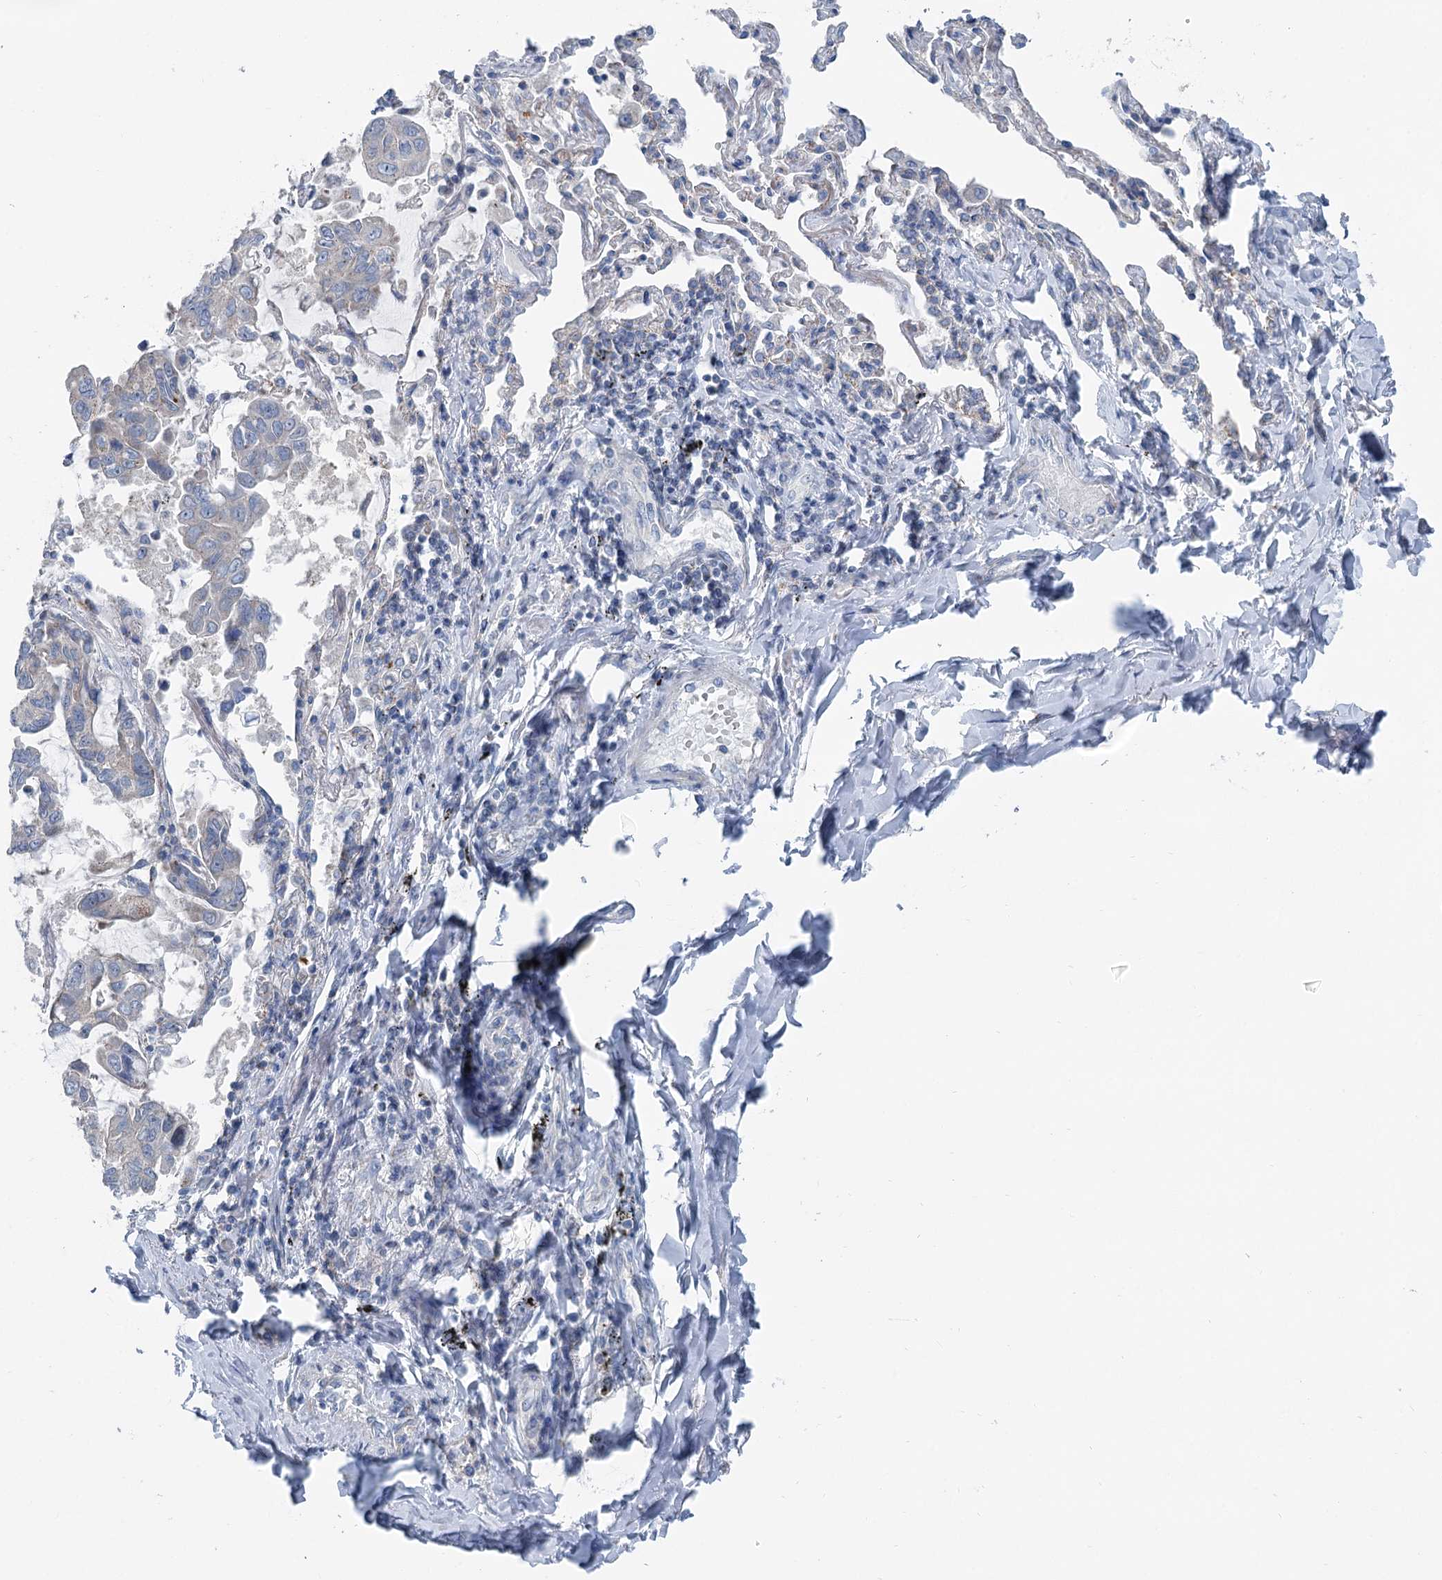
{"staining": {"intensity": "negative", "quantity": "none", "location": "none"}, "tissue": "lung cancer", "cell_type": "Tumor cells", "image_type": "cancer", "snomed": [{"axis": "morphology", "description": "Adenocarcinoma, NOS"}, {"axis": "topography", "description": "Lung"}], "caption": "The photomicrograph demonstrates no significant positivity in tumor cells of lung cancer (adenocarcinoma).", "gene": "MARK2", "patient": {"sex": "male", "age": 64}}